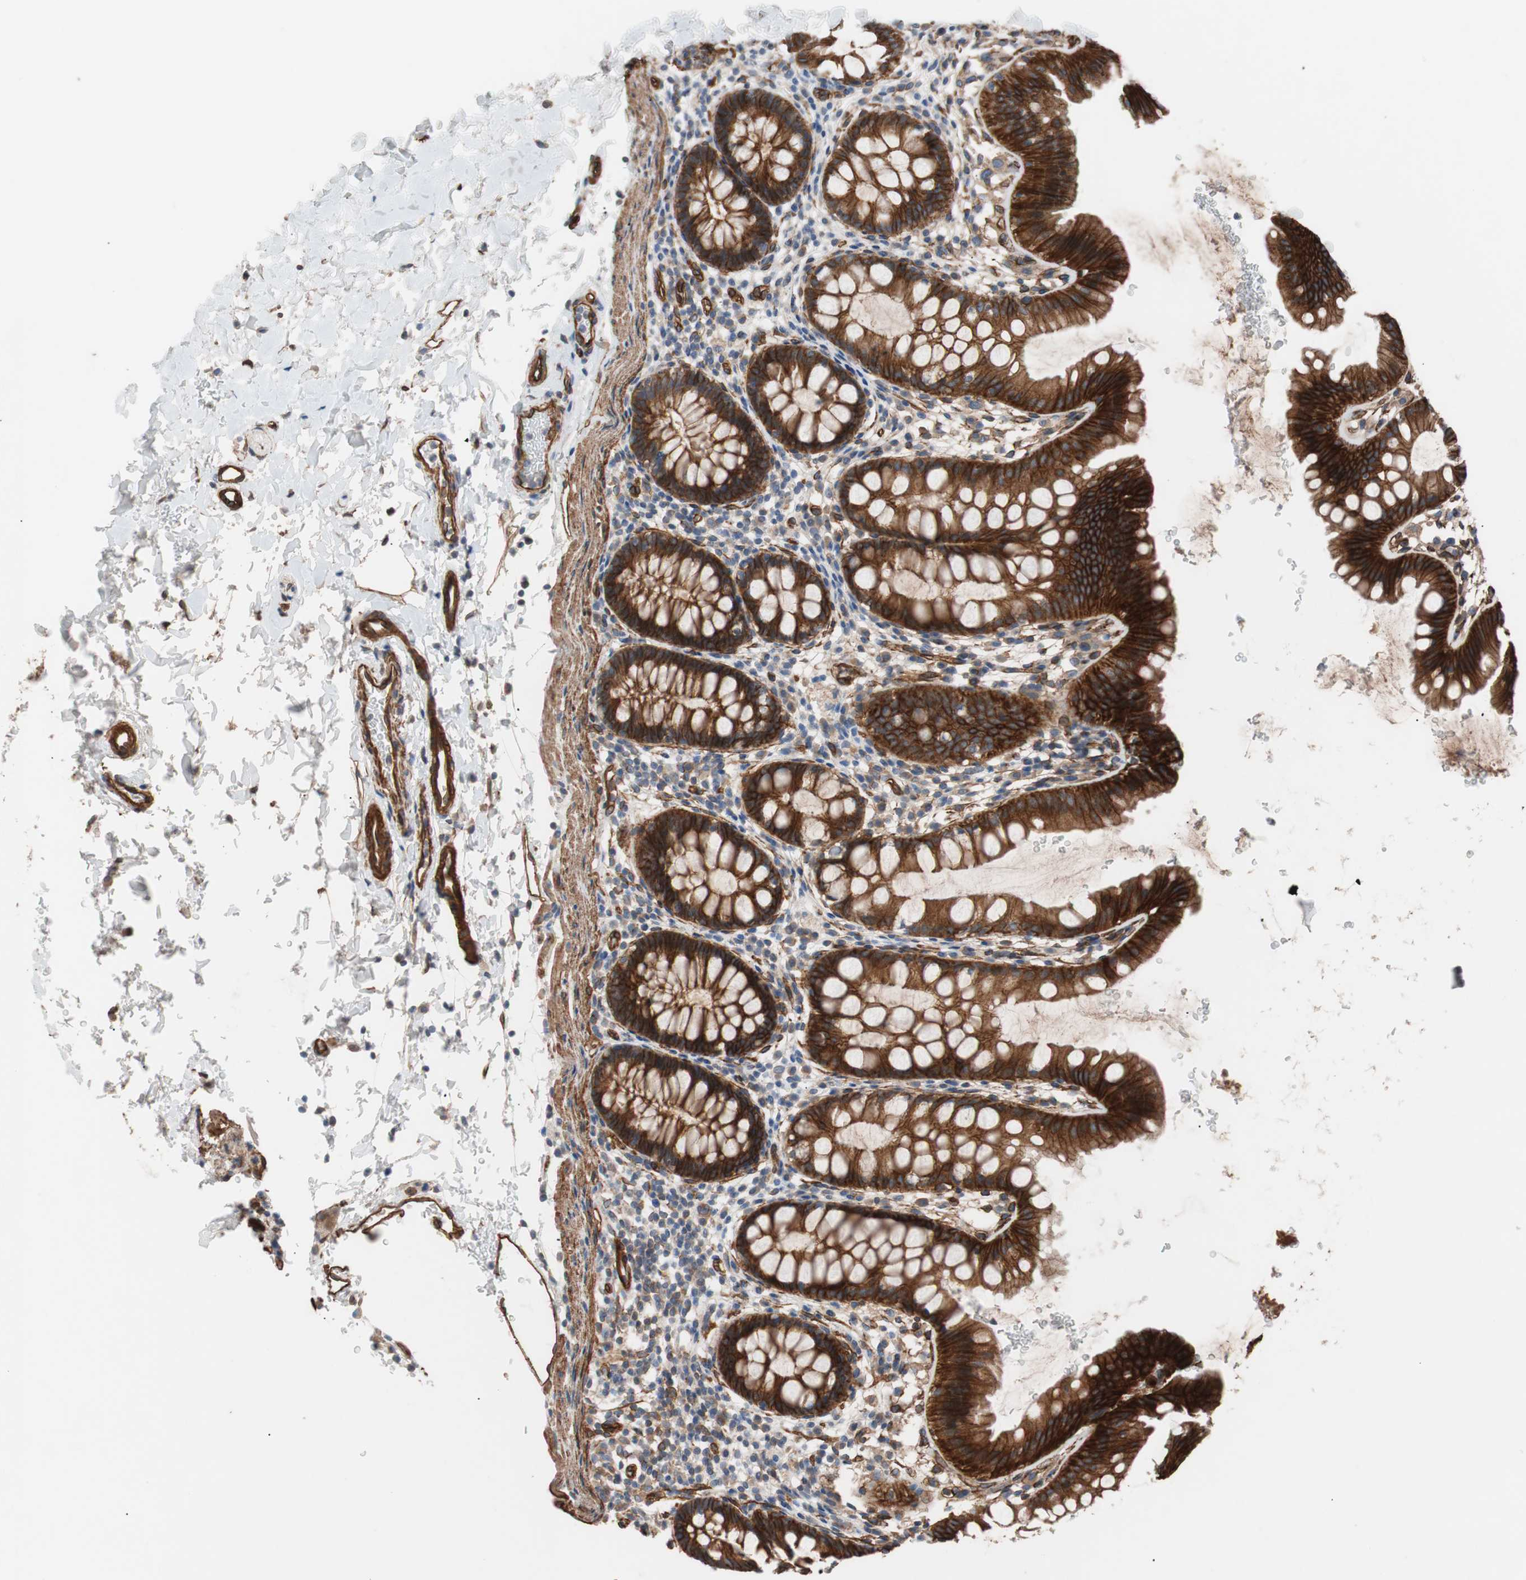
{"staining": {"intensity": "strong", "quantity": ">75%", "location": "cytoplasmic/membranous"}, "tissue": "rectum", "cell_type": "Glandular cells", "image_type": "normal", "snomed": [{"axis": "morphology", "description": "Normal tissue, NOS"}, {"axis": "topography", "description": "Rectum"}], "caption": "Immunohistochemical staining of benign rectum reveals >75% levels of strong cytoplasmic/membranous protein positivity in about >75% of glandular cells. (brown staining indicates protein expression, while blue staining denotes nuclei).", "gene": "SPINT1", "patient": {"sex": "female", "age": 24}}